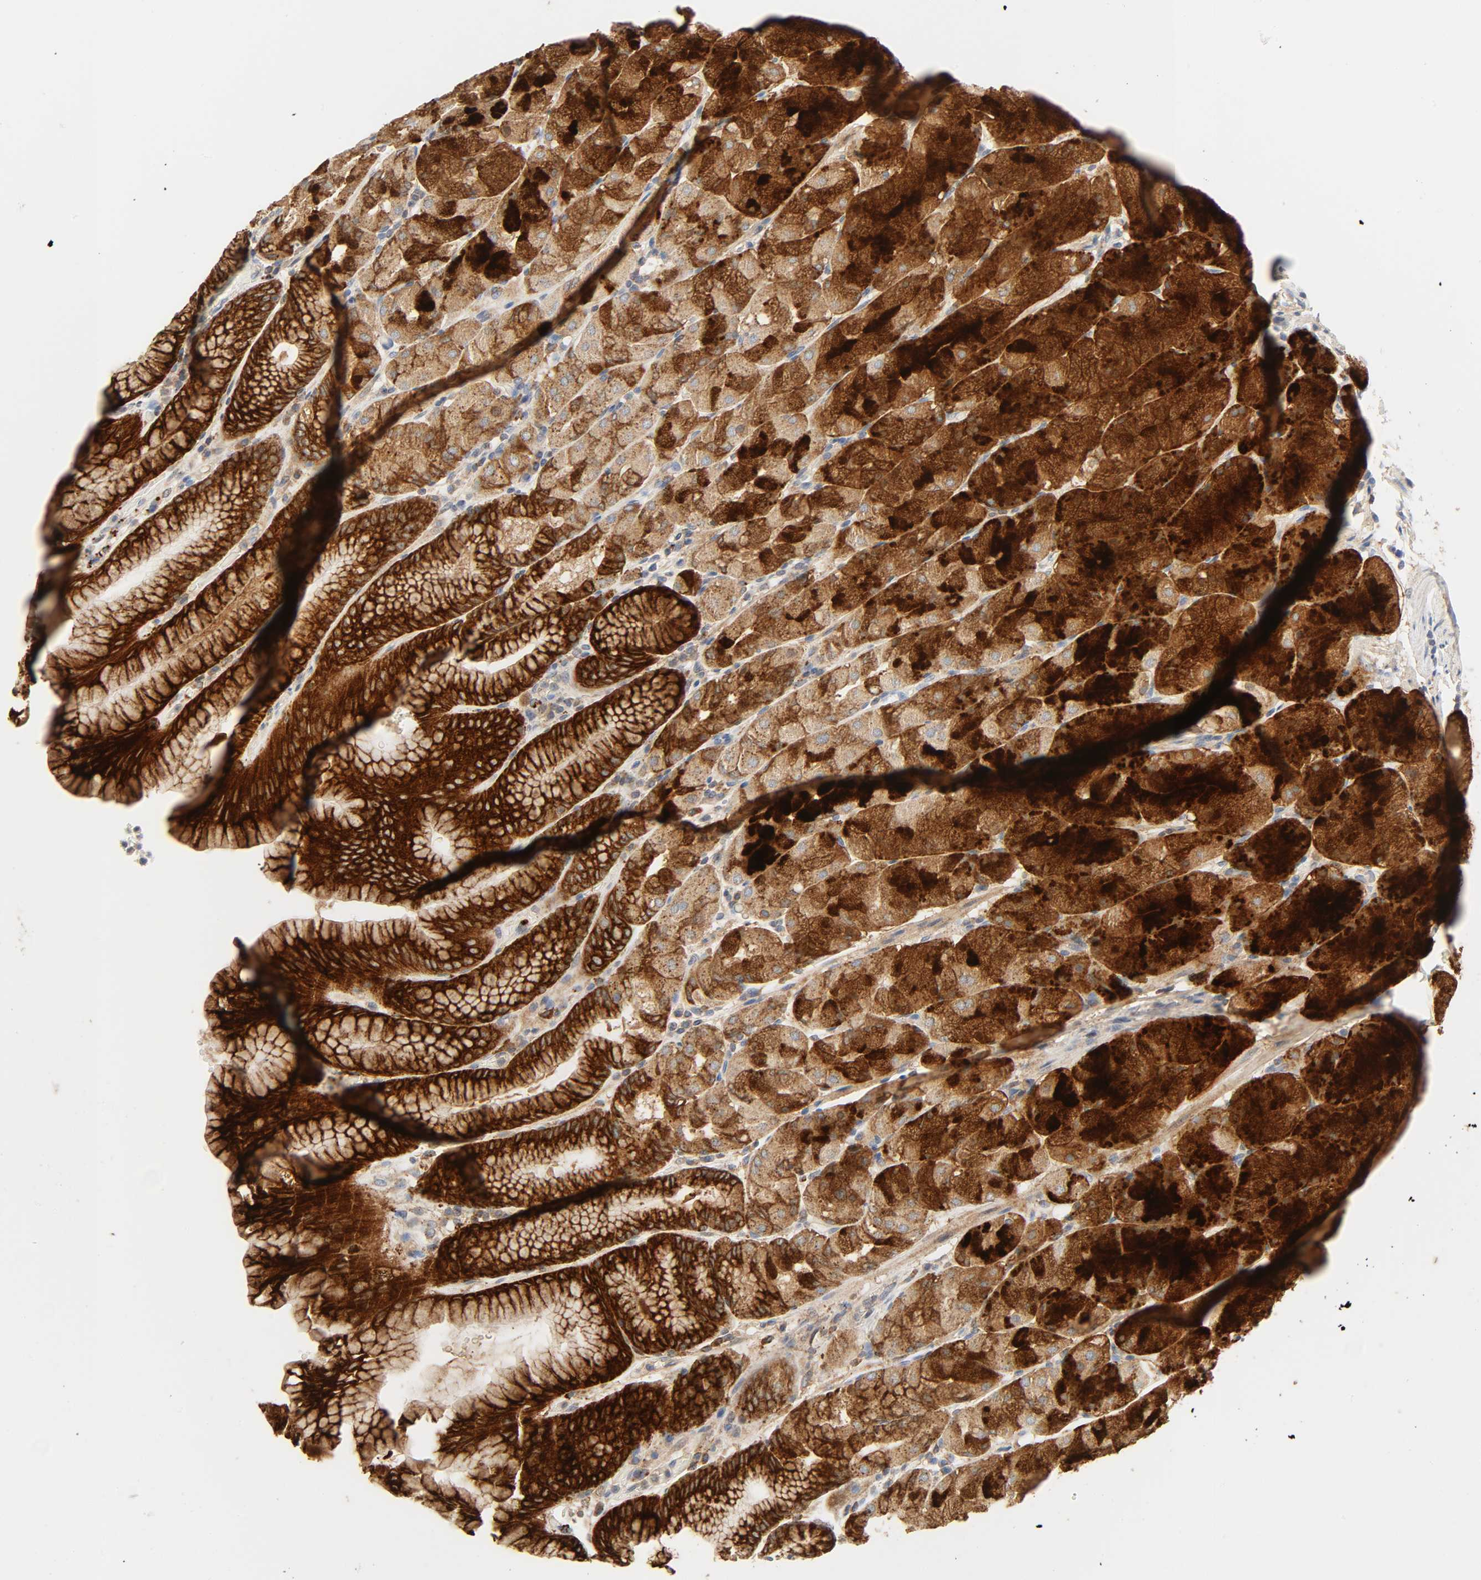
{"staining": {"intensity": "strong", "quantity": ">75%", "location": "cytoplasmic/membranous"}, "tissue": "stomach", "cell_type": "Glandular cells", "image_type": "normal", "snomed": [{"axis": "morphology", "description": "Normal tissue, NOS"}, {"axis": "topography", "description": "Stomach, upper"}, {"axis": "topography", "description": "Stomach"}], "caption": "There is high levels of strong cytoplasmic/membranous positivity in glandular cells of normal stomach, as demonstrated by immunohistochemical staining (brown color).", "gene": "CAMK2A", "patient": {"sex": "male", "age": 76}}